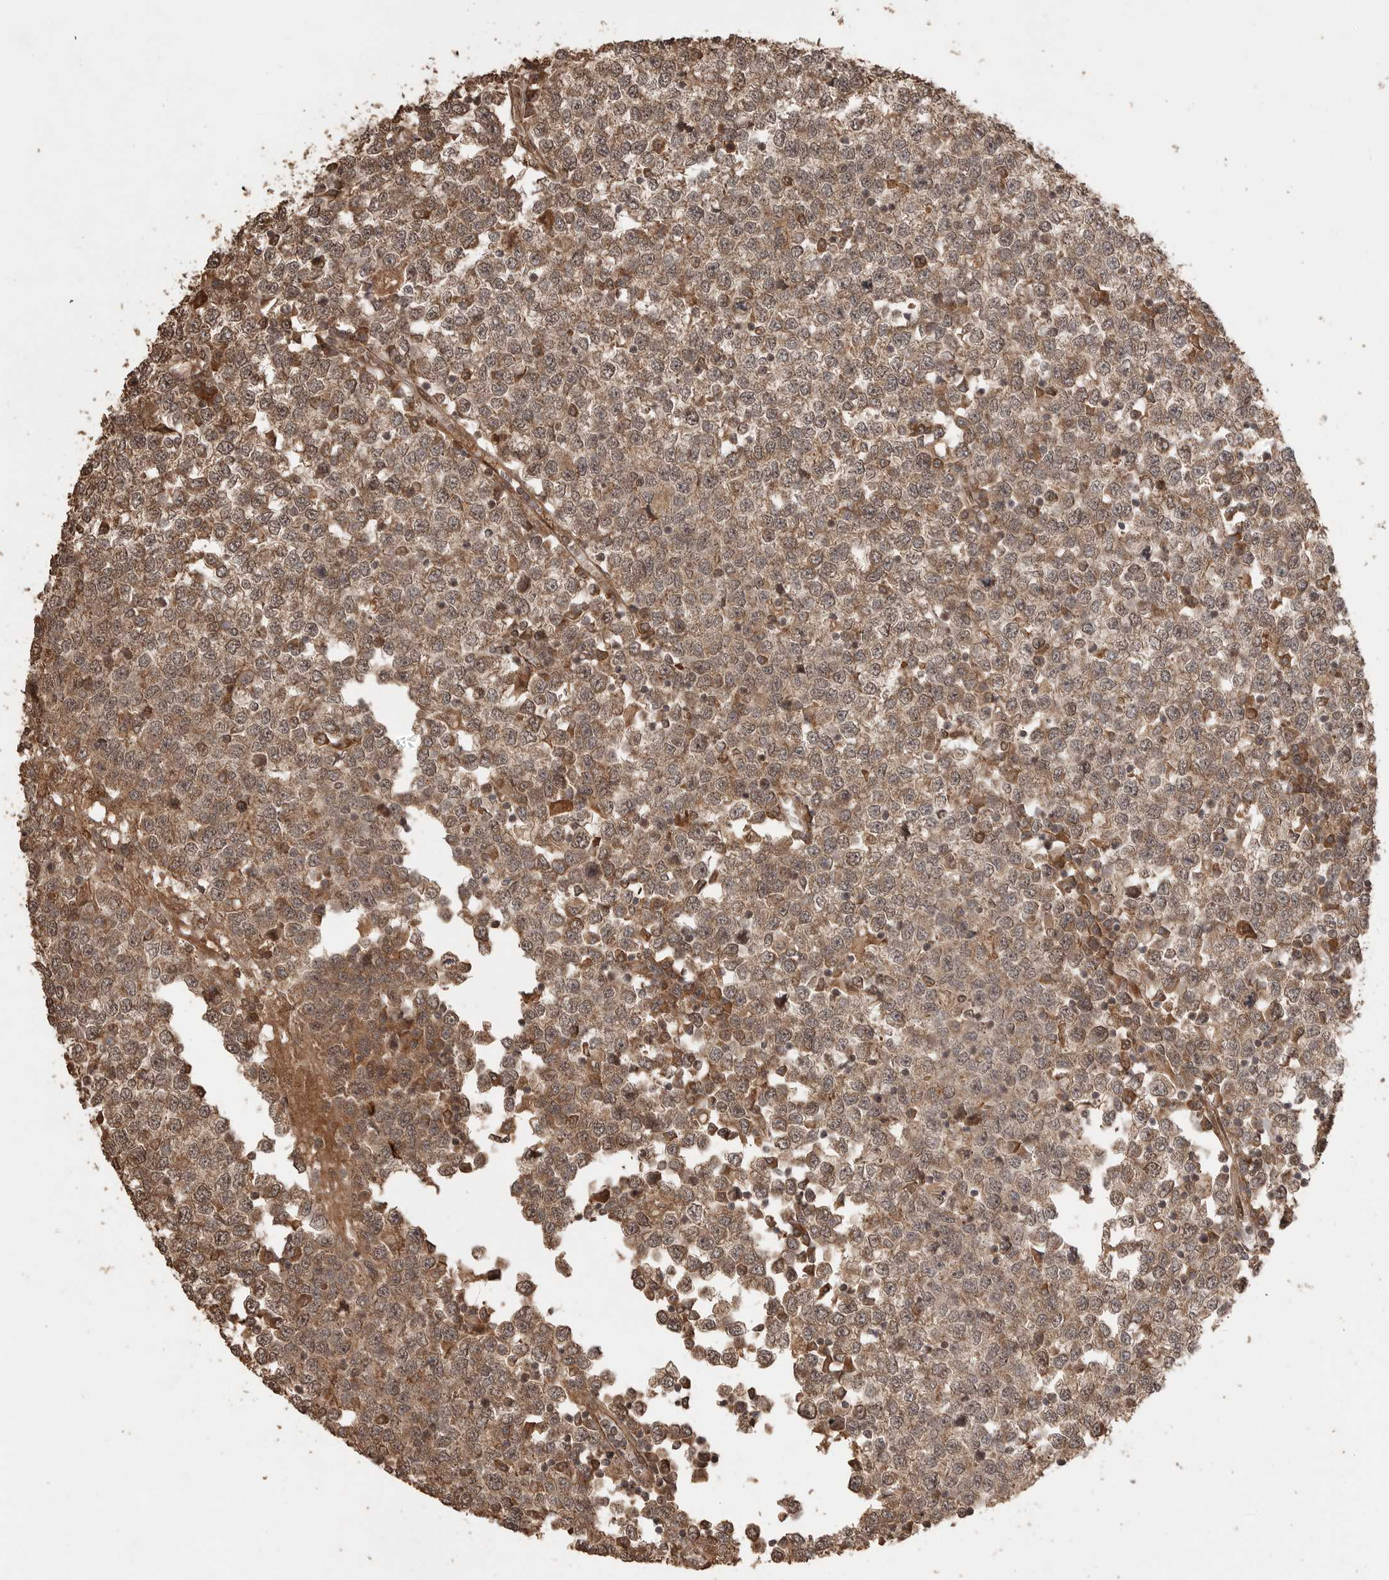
{"staining": {"intensity": "moderate", "quantity": ">75%", "location": "cytoplasmic/membranous,nuclear"}, "tissue": "testis cancer", "cell_type": "Tumor cells", "image_type": "cancer", "snomed": [{"axis": "morphology", "description": "Seminoma, NOS"}, {"axis": "topography", "description": "Testis"}], "caption": "Immunohistochemical staining of human testis cancer exhibits medium levels of moderate cytoplasmic/membranous and nuclear protein positivity in approximately >75% of tumor cells.", "gene": "BOC", "patient": {"sex": "male", "age": 65}}